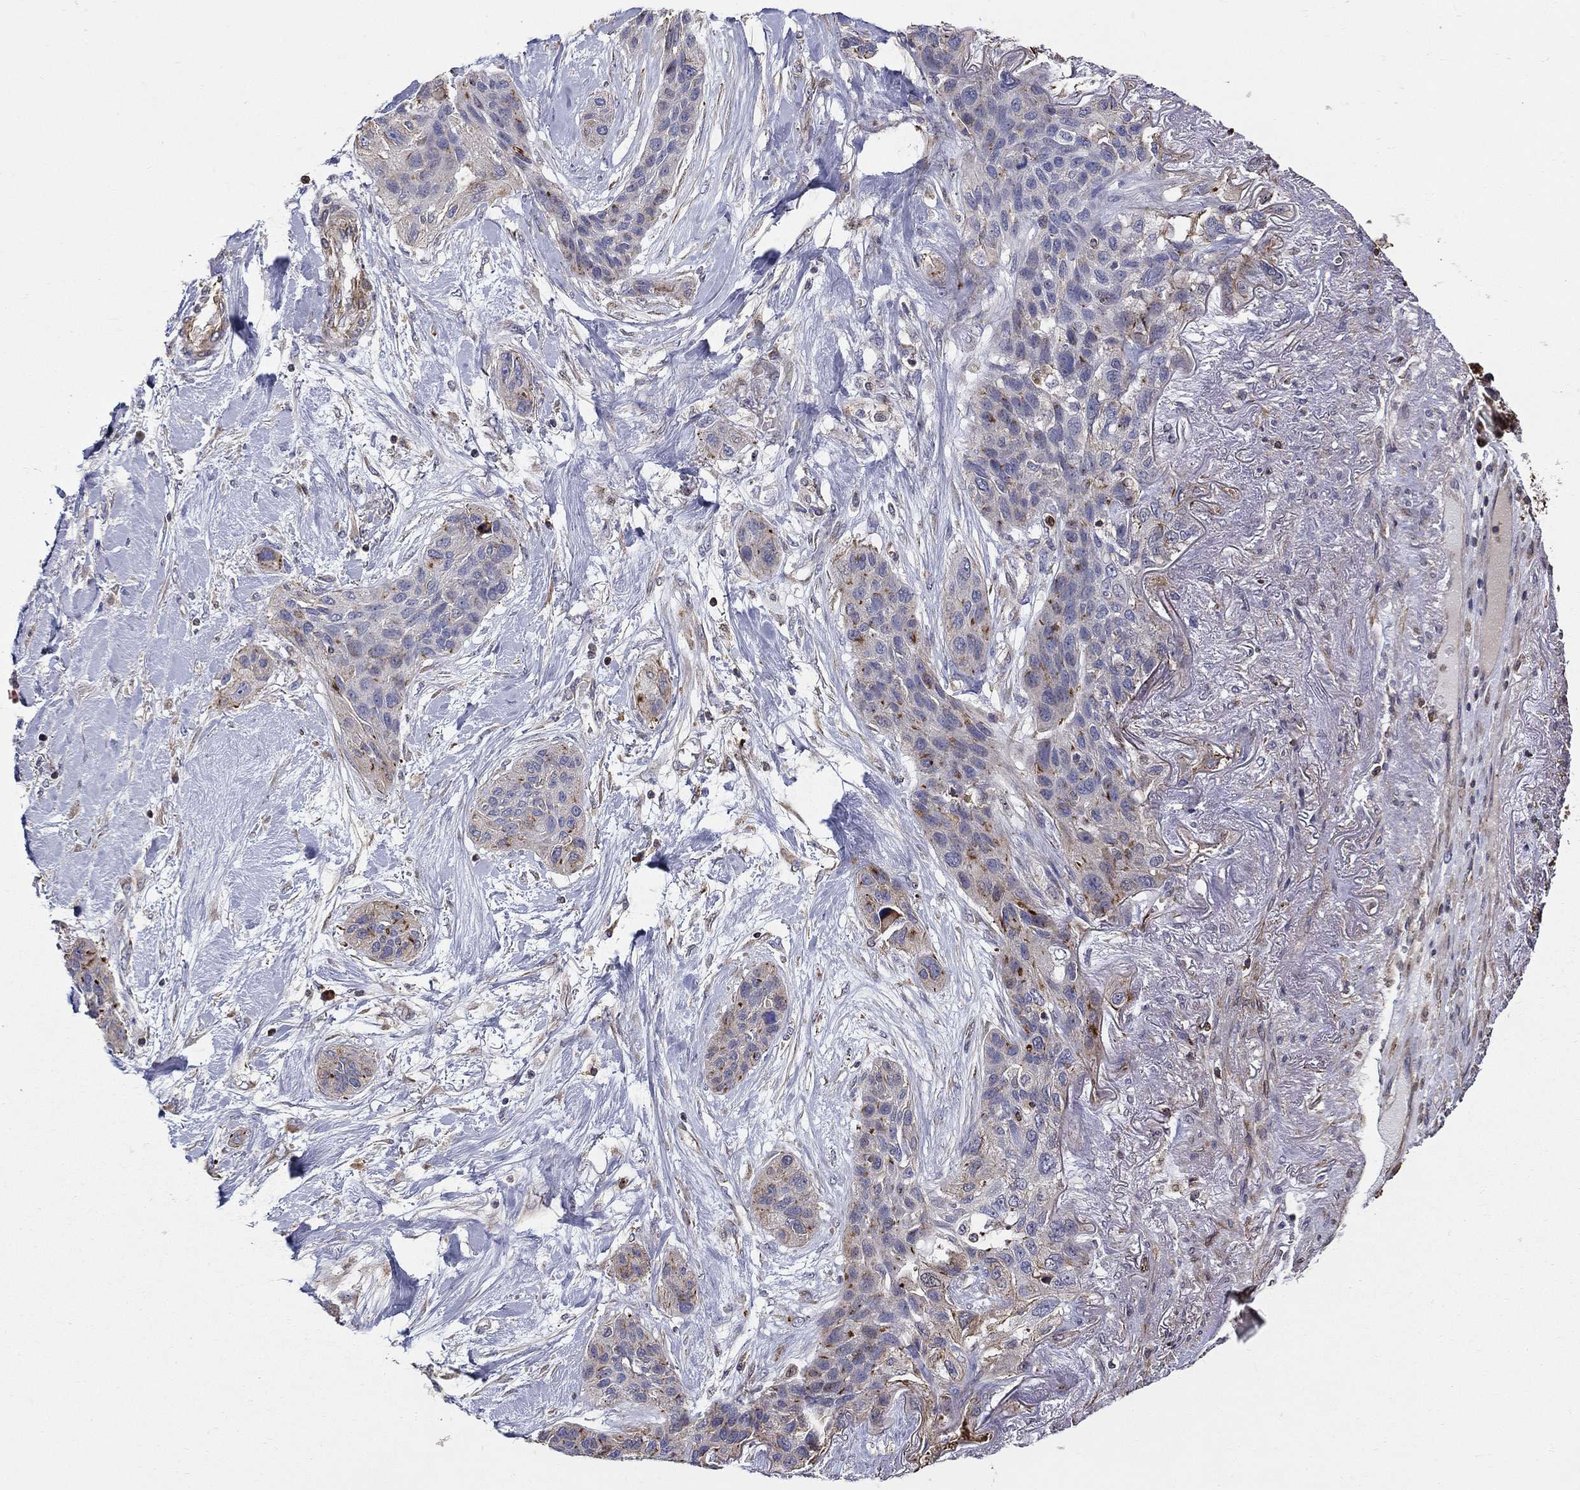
{"staining": {"intensity": "strong", "quantity": "<25%", "location": "cytoplasmic/membranous"}, "tissue": "lung cancer", "cell_type": "Tumor cells", "image_type": "cancer", "snomed": [{"axis": "morphology", "description": "Squamous cell carcinoma, NOS"}, {"axis": "topography", "description": "Lung"}], "caption": "Approximately <25% of tumor cells in human lung cancer demonstrate strong cytoplasmic/membranous protein positivity as visualized by brown immunohistochemical staining.", "gene": "NPHP1", "patient": {"sex": "female", "age": 70}}